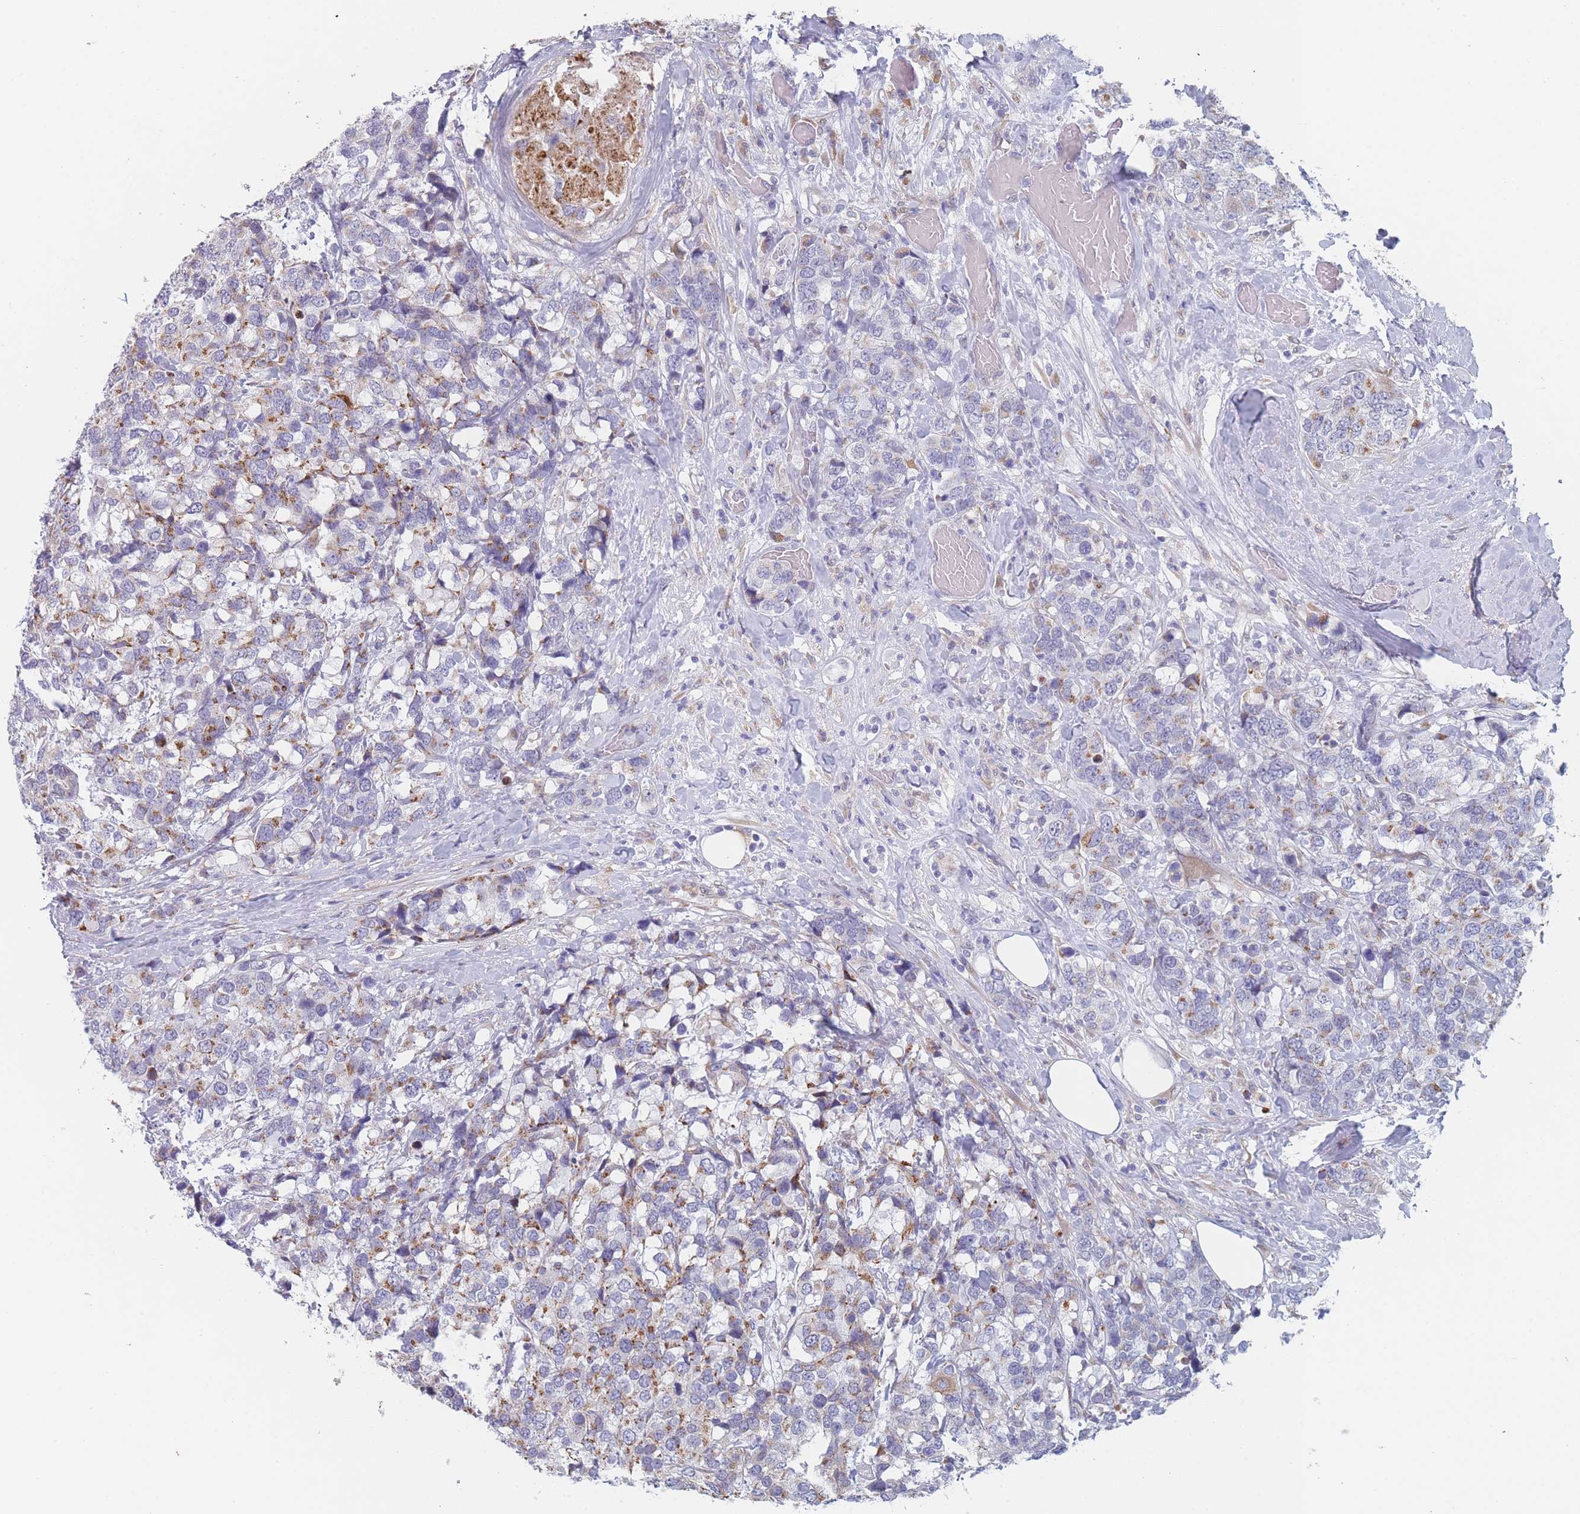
{"staining": {"intensity": "moderate", "quantity": "<25%", "location": "cytoplasmic/membranous"}, "tissue": "breast cancer", "cell_type": "Tumor cells", "image_type": "cancer", "snomed": [{"axis": "morphology", "description": "Lobular carcinoma"}, {"axis": "topography", "description": "Breast"}], "caption": "The micrograph reveals staining of breast cancer (lobular carcinoma), revealing moderate cytoplasmic/membranous protein expression (brown color) within tumor cells. (DAB (3,3'-diaminobenzidine) IHC with brightfield microscopy, high magnification).", "gene": "TMED10", "patient": {"sex": "female", "age": 59}}